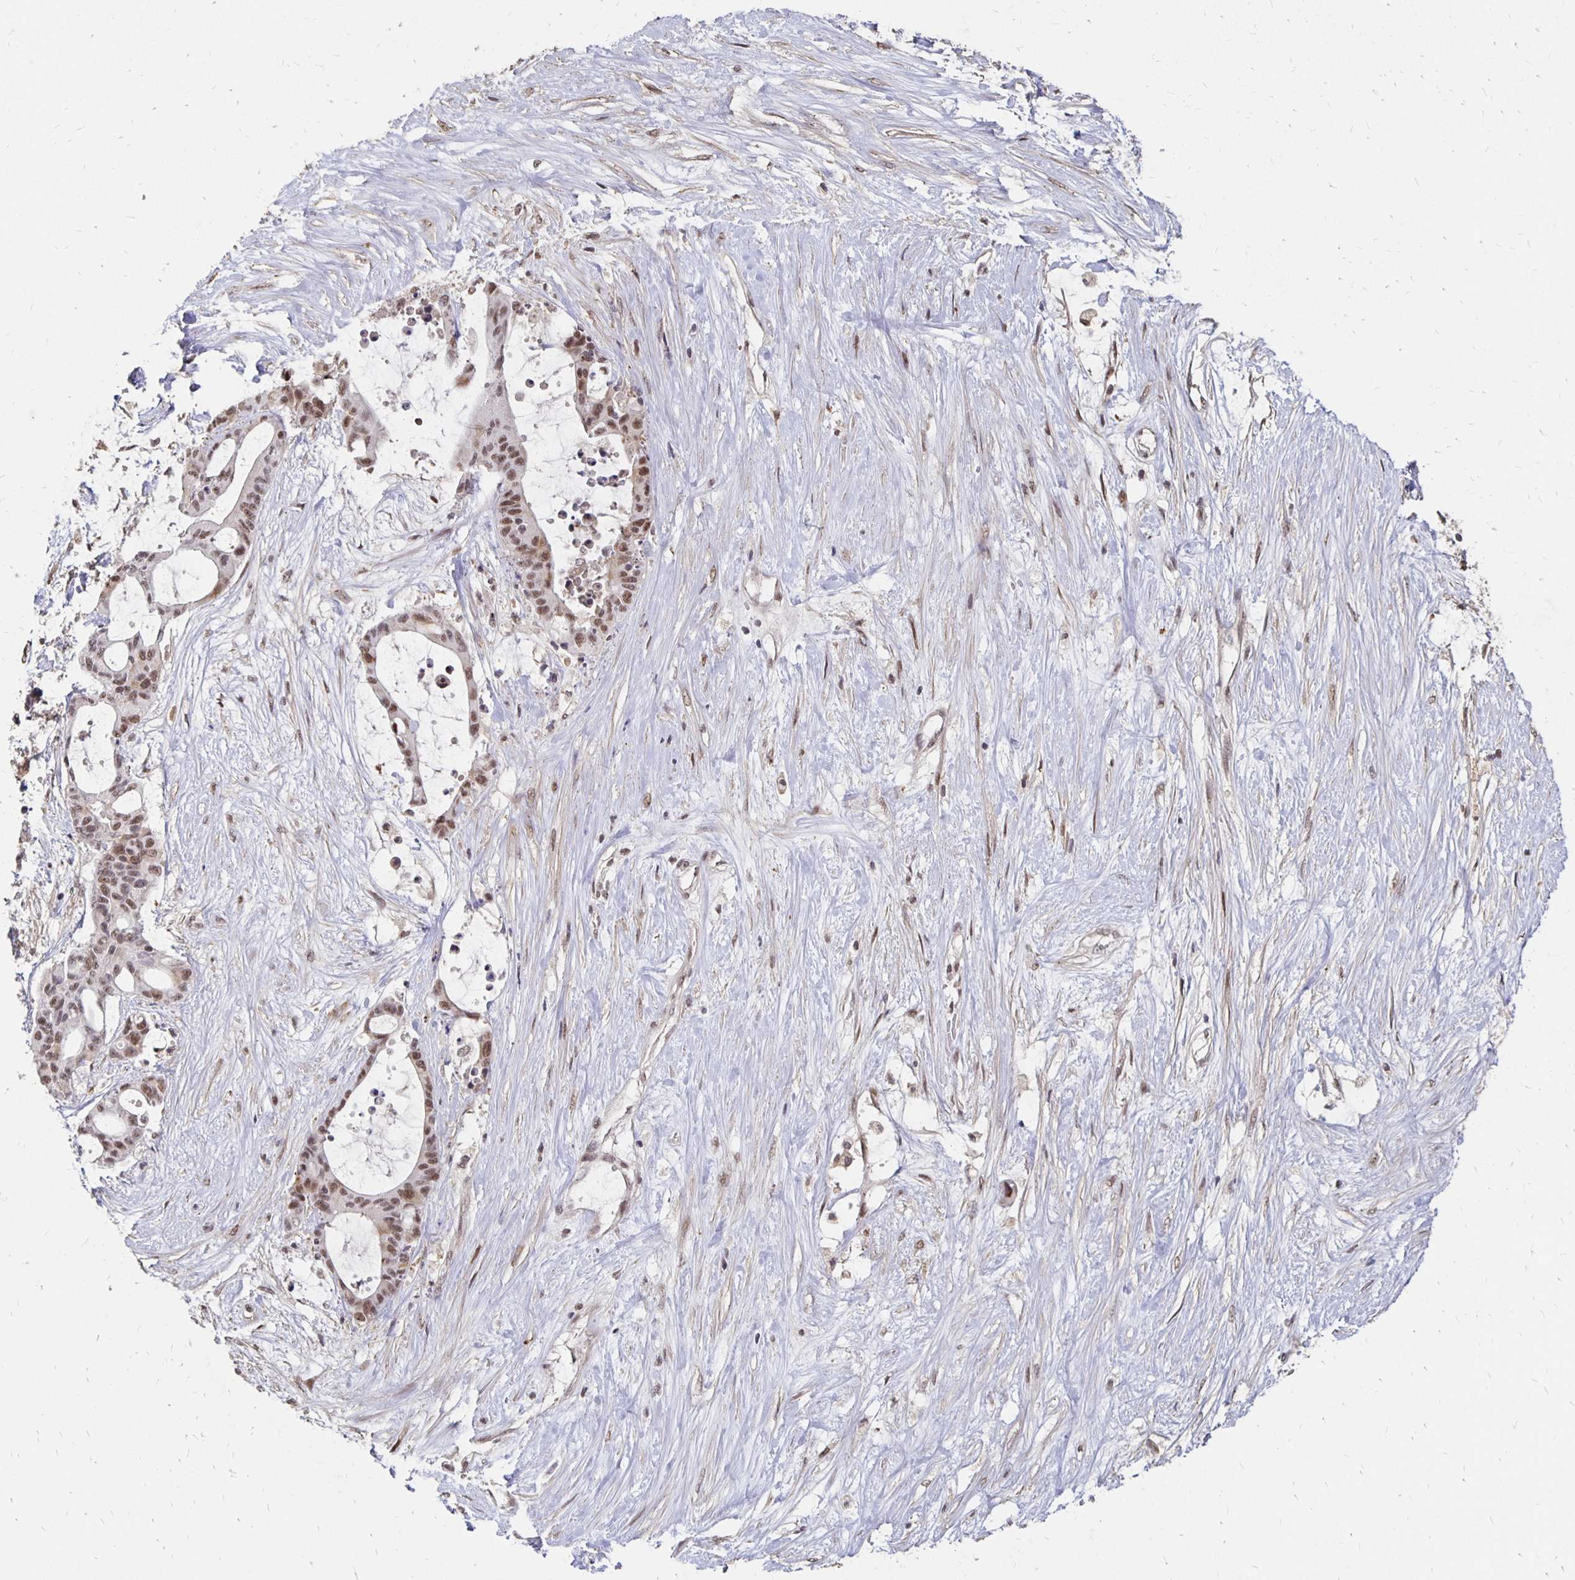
{"staining": {"intensity": "moderate", "quantity": ">75%", "location": "nuclear"}, "tissue": "liver cancer", "cell_type": "Tumor cells", "image_type": "cancer", "snomed": [{"axis": "morphology", "description": "Normal tissue, NOS"}, {"axis": "morphology", "description": "Cholangiocarcinoma"}, {"axis": "topography", "description": "Liver"}, {"axis": "topography", "description": "Peripheral nerve tissue"}], "caption": "Immunohistochemistry micrograph of neoplastic tissue: human liver cholangiocarcinoma stained using immunohistochemistry (IHC) displays medium levels of moderate protein expression localized specifically in the nuclear of tumor cells, appearing as a nuclear brown color.", "gene": "CLASRP", "patient": {"sex": "female", "age": 73}}